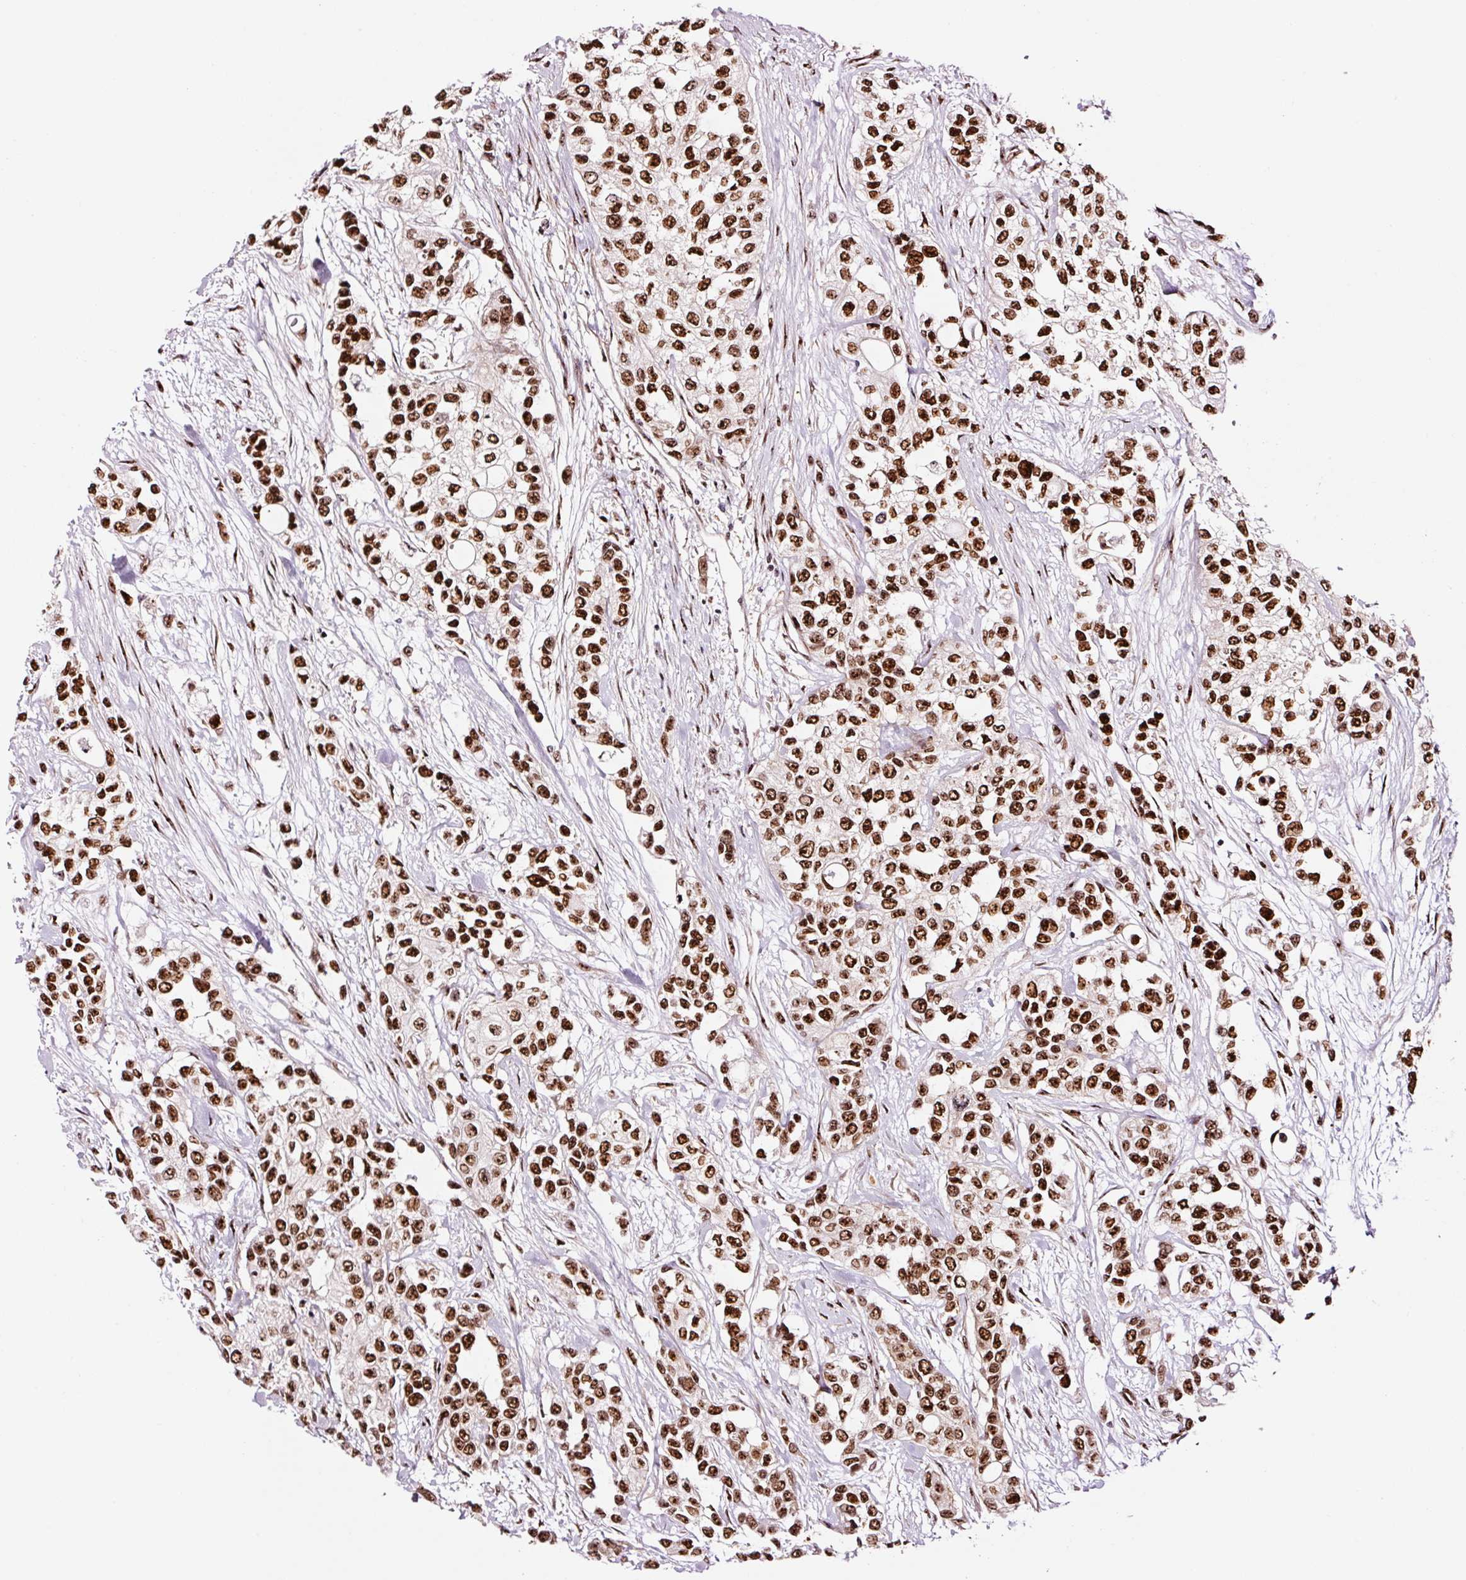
{"staining": {"intensity": "strong", "quantity": ">75%", "location": "nuclear"}, "tissue": "urothelial cancer", "cell_type": "Tumor cells", "image_type": "cancer", "snomed": [{"axis": "morphology", "description": "Normal tissue, NOS"}, {"axis": "morphology", "description": "Urothelial carcinoma, High grade"}, {"axis": "topography", "description": "Vascular tissue"}, {"axis": "topography", "description": "Urinary bladder"}], "caption": "Human urothelial carcinoma (high-grade) stained for a protein (brown) displays strong nuclear positive positivity in about >75% of tumor cells.", "gene": "GNL3", "patient": {"sex": "female", "age": 56}}